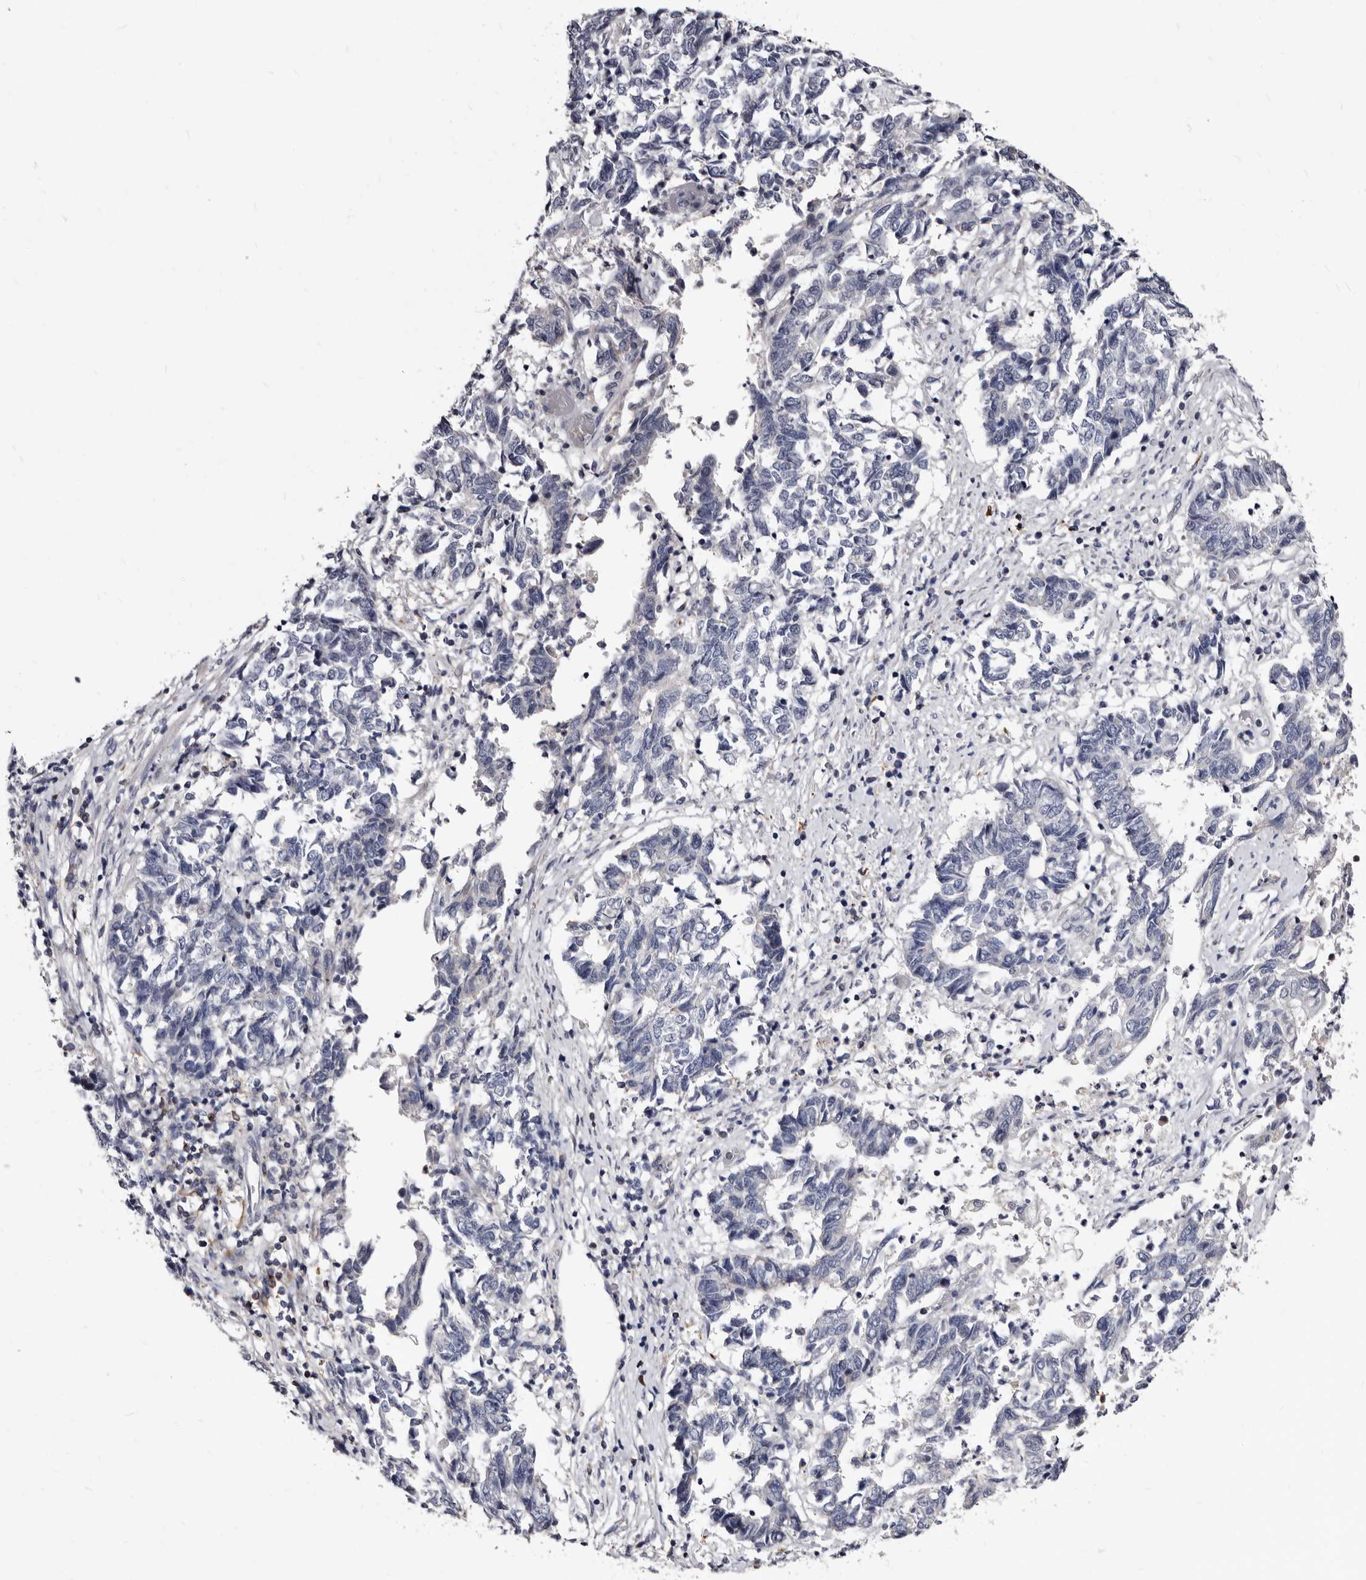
{"staining": {"intensity": "negative", "quantity": "none", "location": "none"}, "tissue": "endometrial cancer", "cell_type": "Tumor cells", "image_type": "cancer", "snomed": [{"axis": "morphology", "description": "Adenocarcinoma, NOS"}, {"axis": "topography", "description": "Endometrium"}], "caption": "Tumor cells show no significant staining in endometrial cancer.", "gene": "AUNIP", "patient": {"sex": "female", "age": 80}}